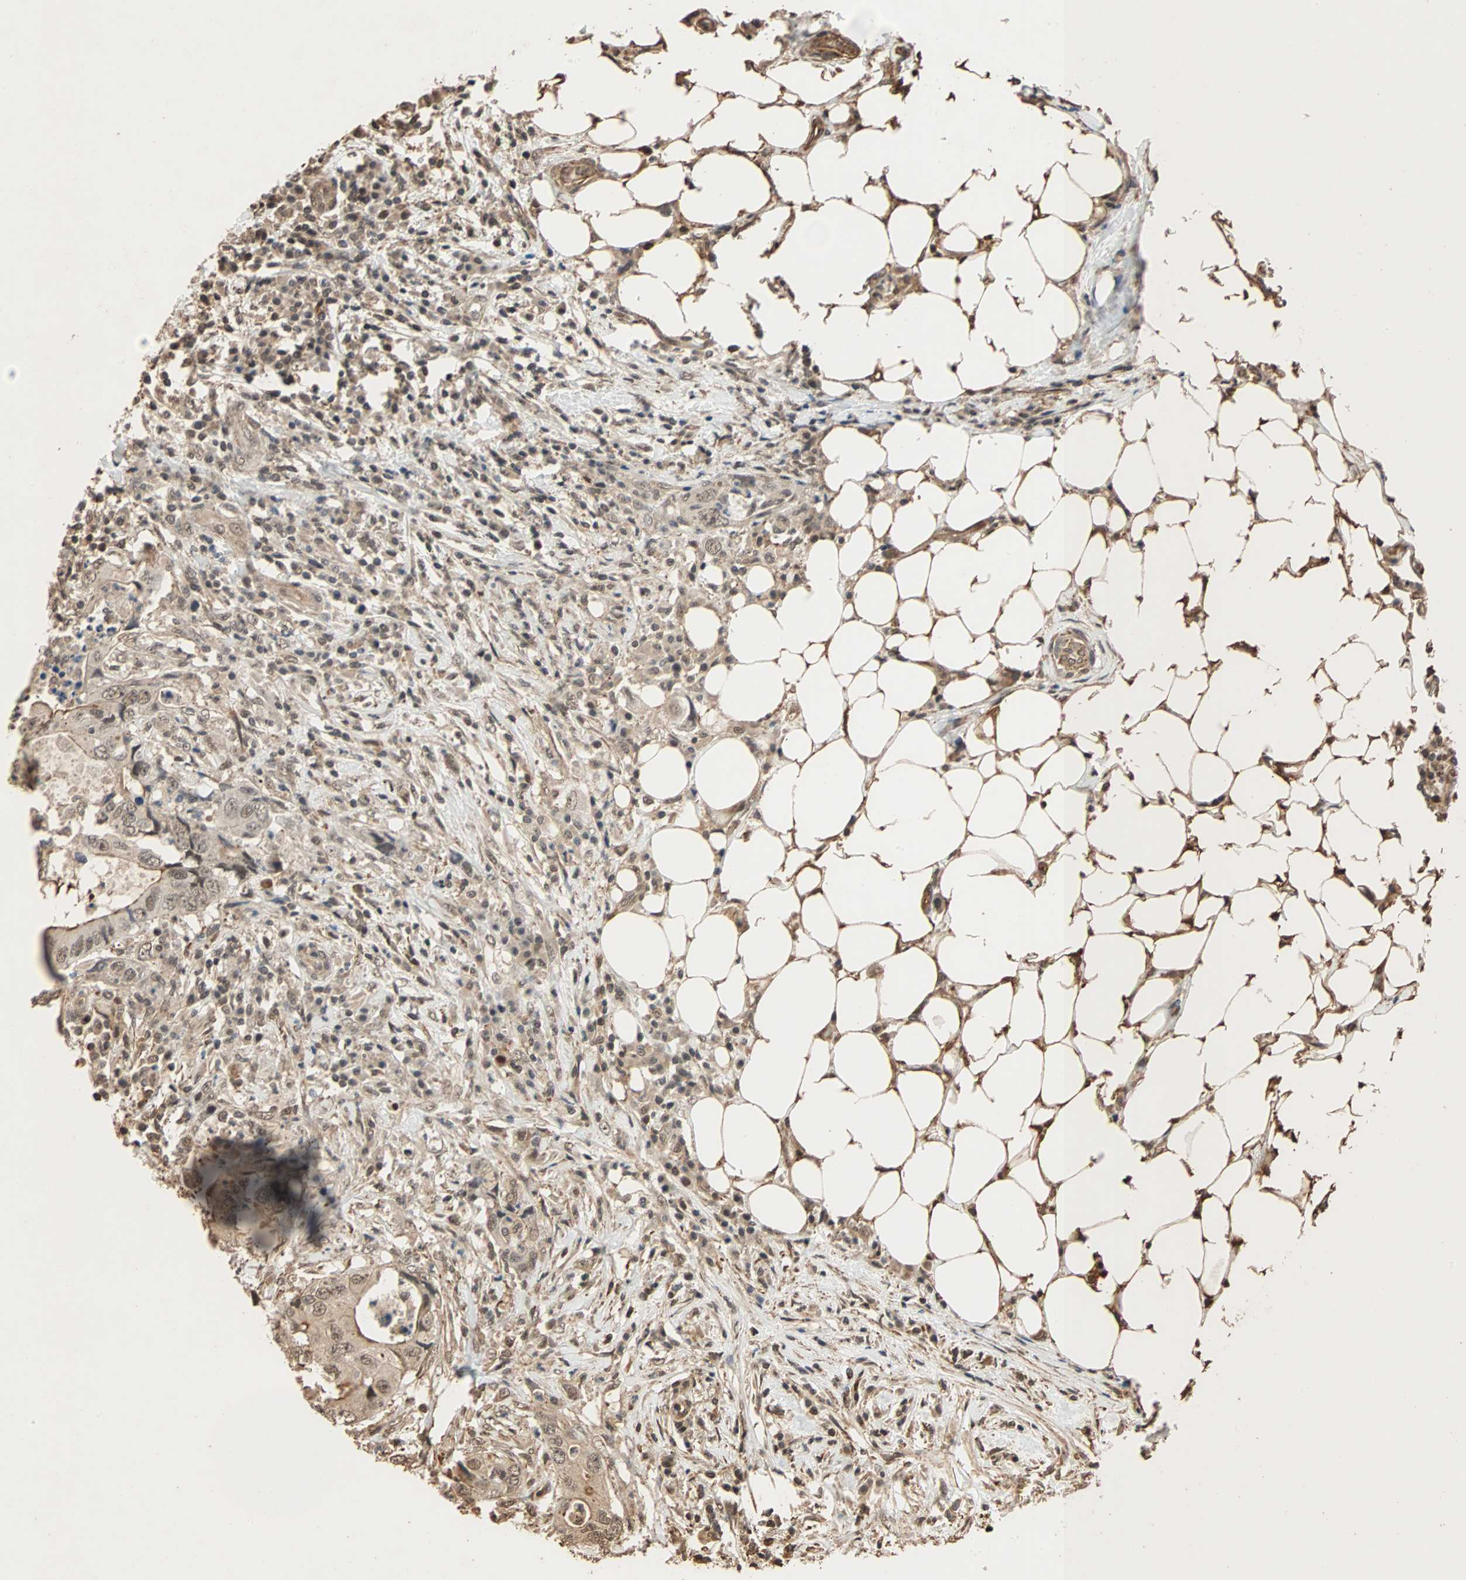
{"staining": {"intensity": "moderate", "quantity": ">75%", "location": "cytoplasmic/membranous,nuclear"}, "tissue": "colorectal cancer", "cell_type": "Tumor cells", "image_type": "cancer", "snomed": [{"axis": "morphology", "description": "Adenocarcinoma, NOS"}, {"axis": "topography", "description": "Colon"}], "caption": "Colorectal adenocarcinoma stained with a protein marker reveals moderate staining in tumor cells.", "gene": "CDC5L", "patient": {"sex": "male", "age": 71}}